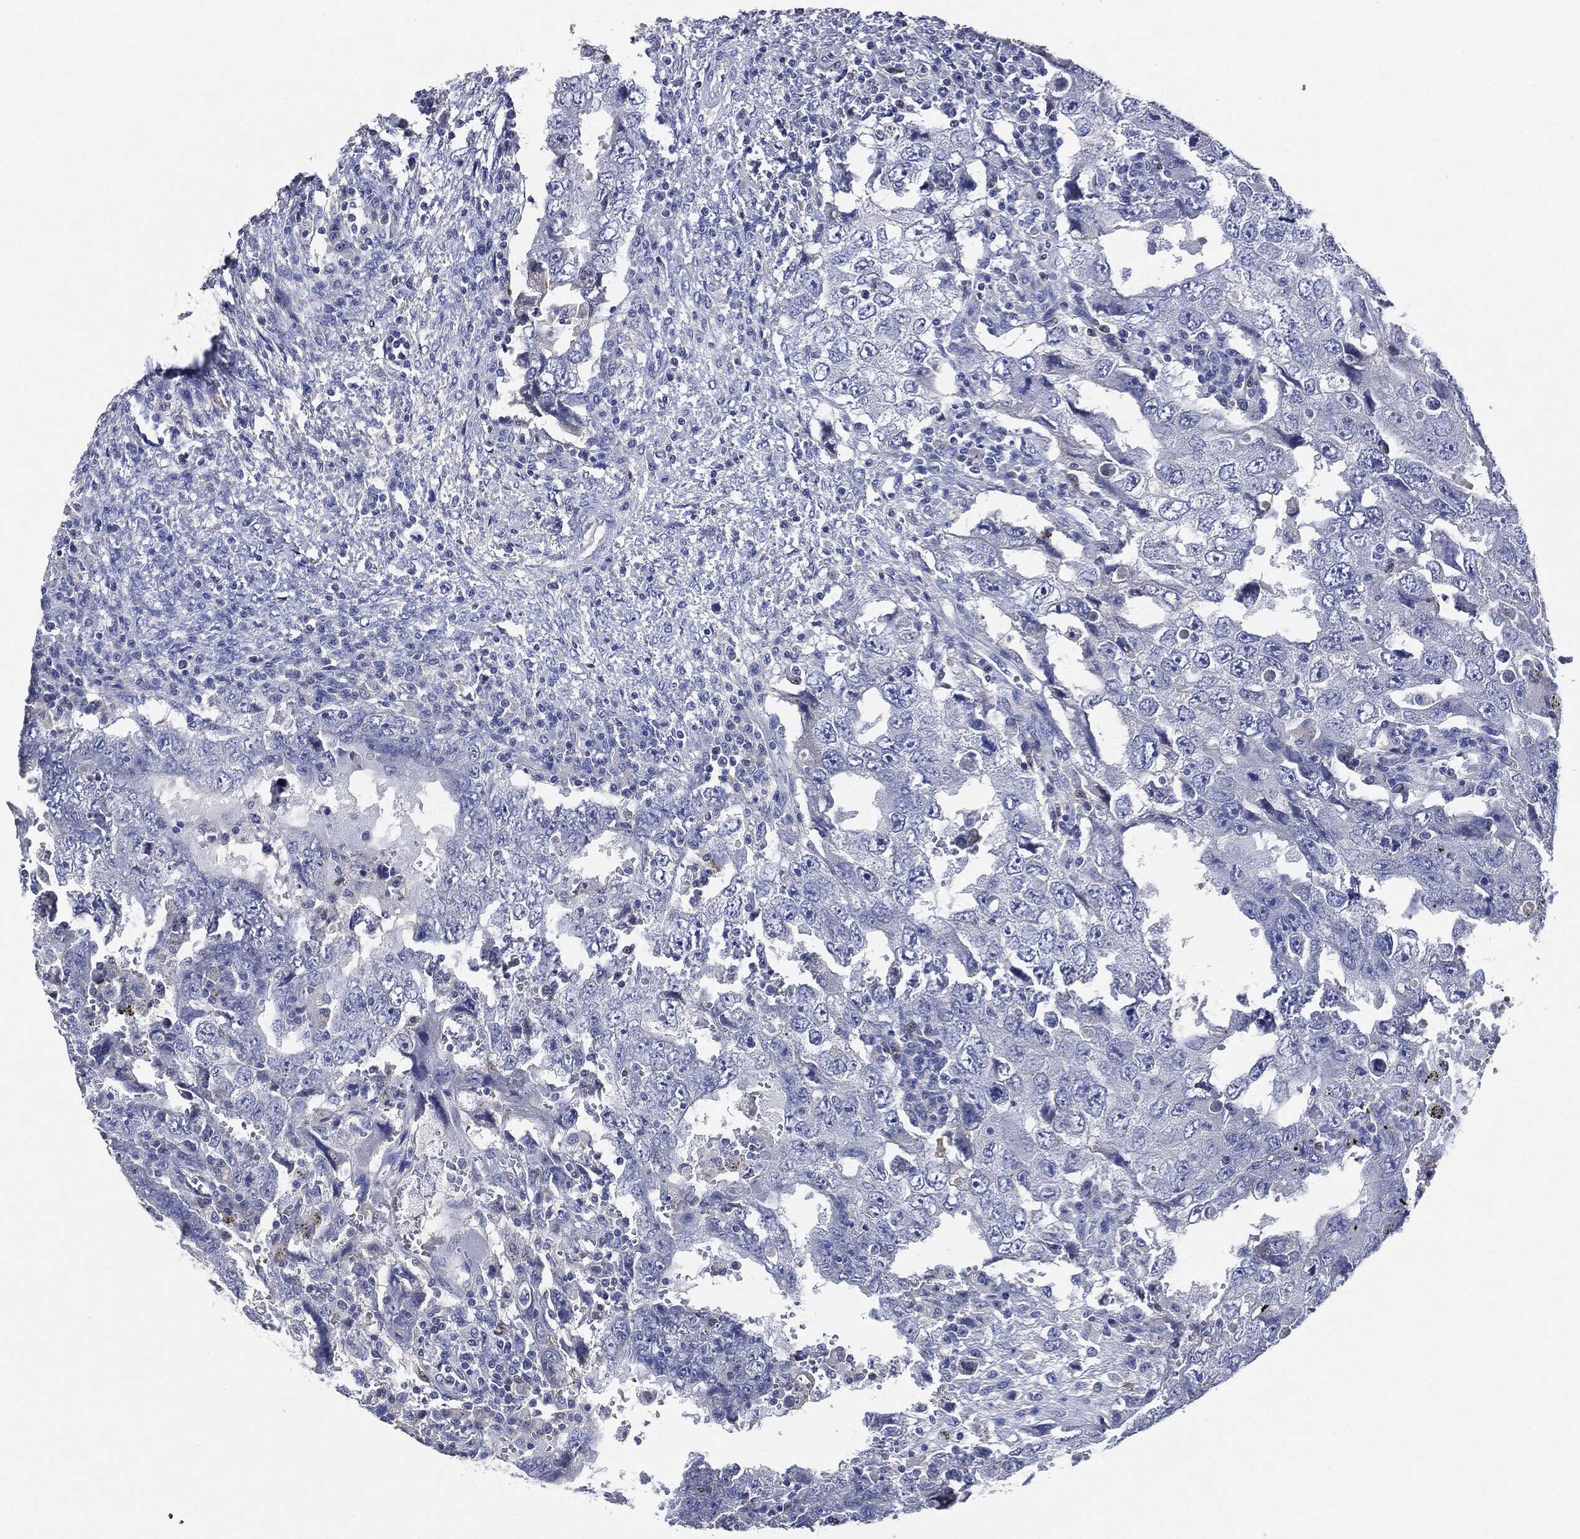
{"staining": {"intensity": "negative", "quantity": "none", "location": "none"}, "tissue": "testis cancer", "cell_type": "Tumor cells", "image_type": "cancer", "snomed": [{"axis": "morphology", "description": "Carcinoma, Embryonal, NOS"}, {"axis": "topography", "description": "Testis"}], "caption": "Immunohistochemistry (IHC) micrograph of neoplastic tissue: testis embryonal carcinoma stained with DAB displays no significant protein expression in tumor cells. (Brightfield microscopy of DAB (3,3'-diaminobenzidine) immunohistochemistry at high magnification).", "gene": "NTRK1", "patient": {"sex": "male", "age": 26}}